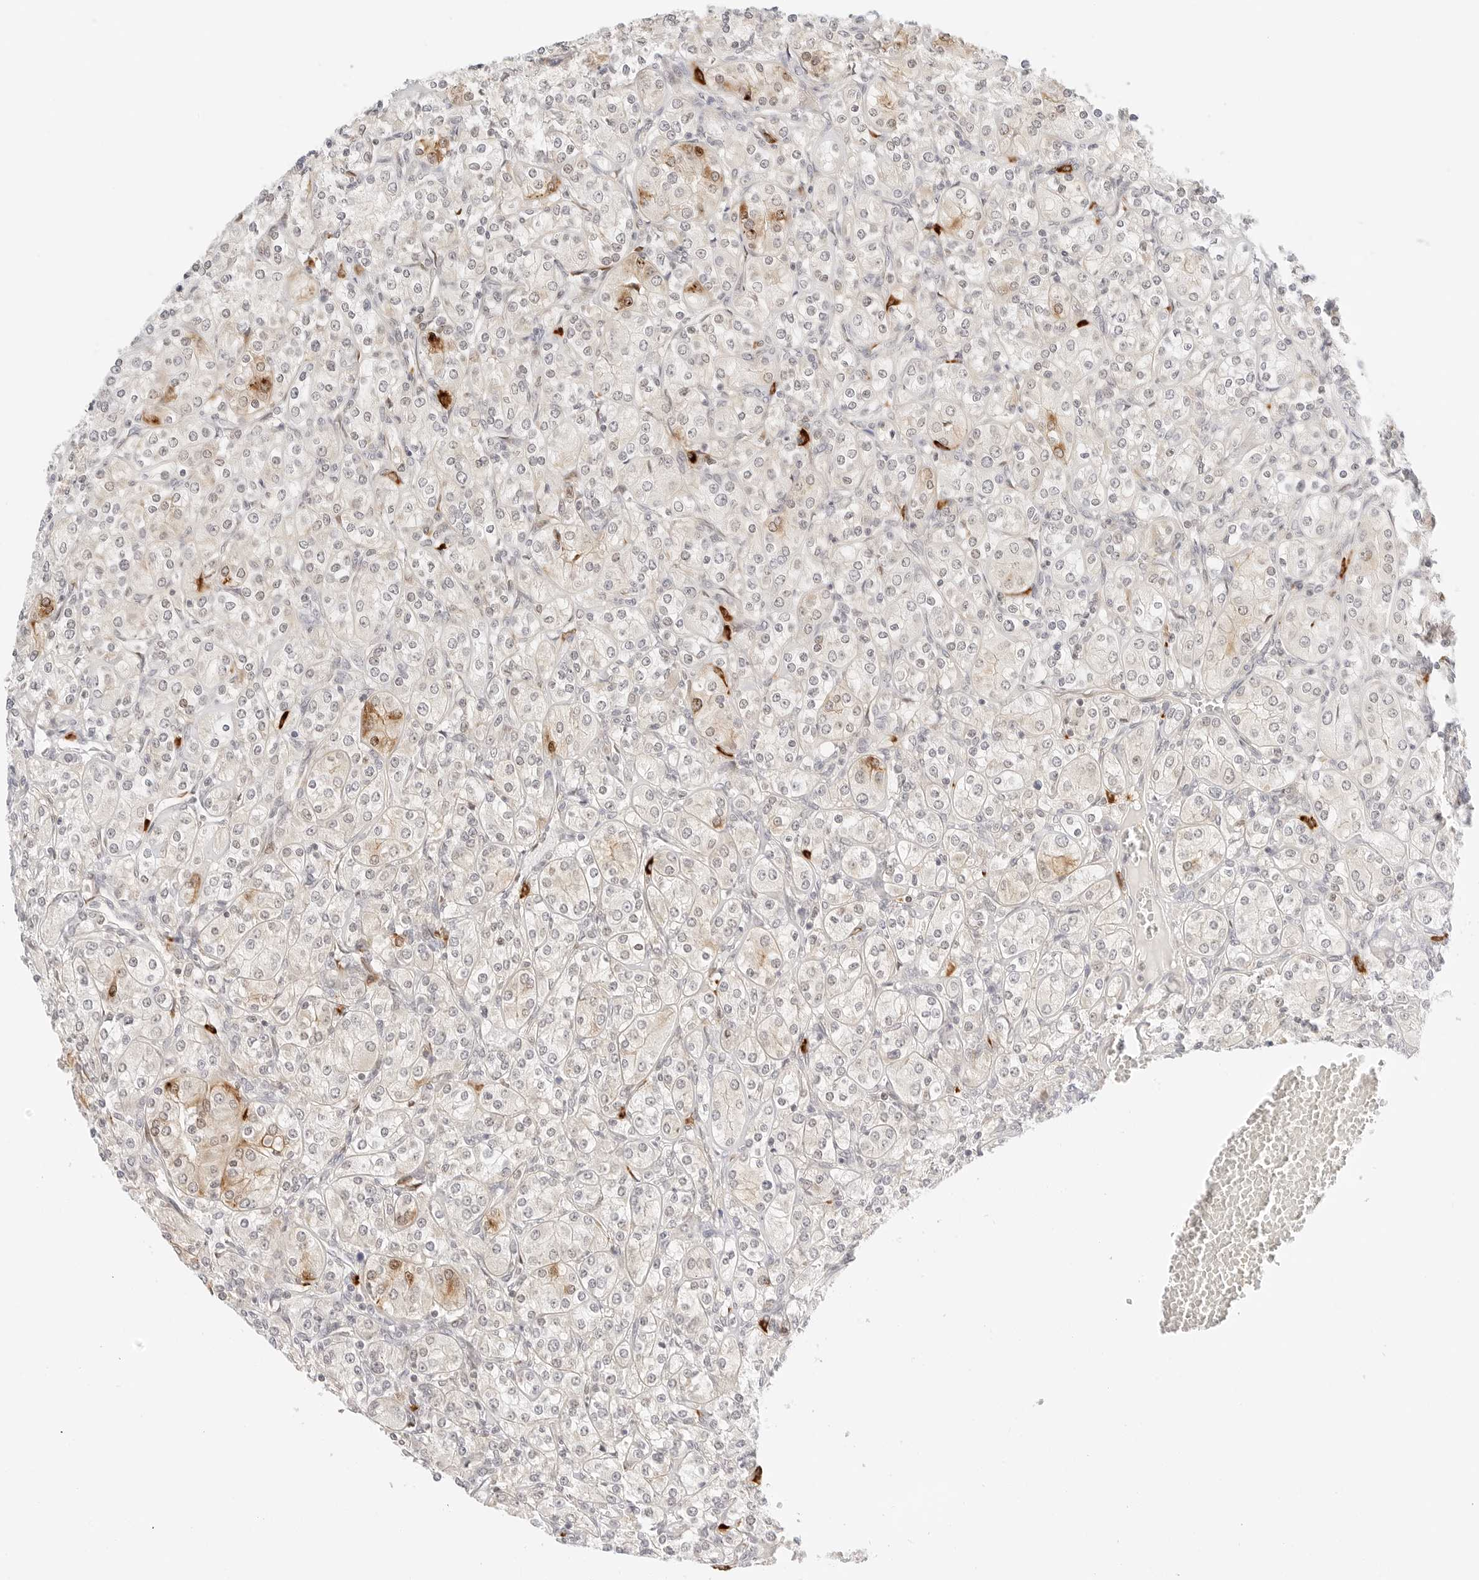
{"staining": {"intensity": "moderate", "quantity": "<25%", "location": "cytoplasmic/membranous,nuclear"}, "tissue": "renal cancer", "cell_type": "Tumor cells", "image_type": "cancer", "snomed": [{"axis": "morphology", "description": "Adenocarcinoma, NOS"}, {"axis": "topography", "description": "Kidney"}], "caption": "An image showing moderate cytoplasmic/membranous and nuclear positivity in approximately <25% of tumor cells in renal adenocarcinoma, as visualized by brown immunohistochemical staining.", "gene": "TEKT2", "patient": {"sex": "male", "age": 77}}